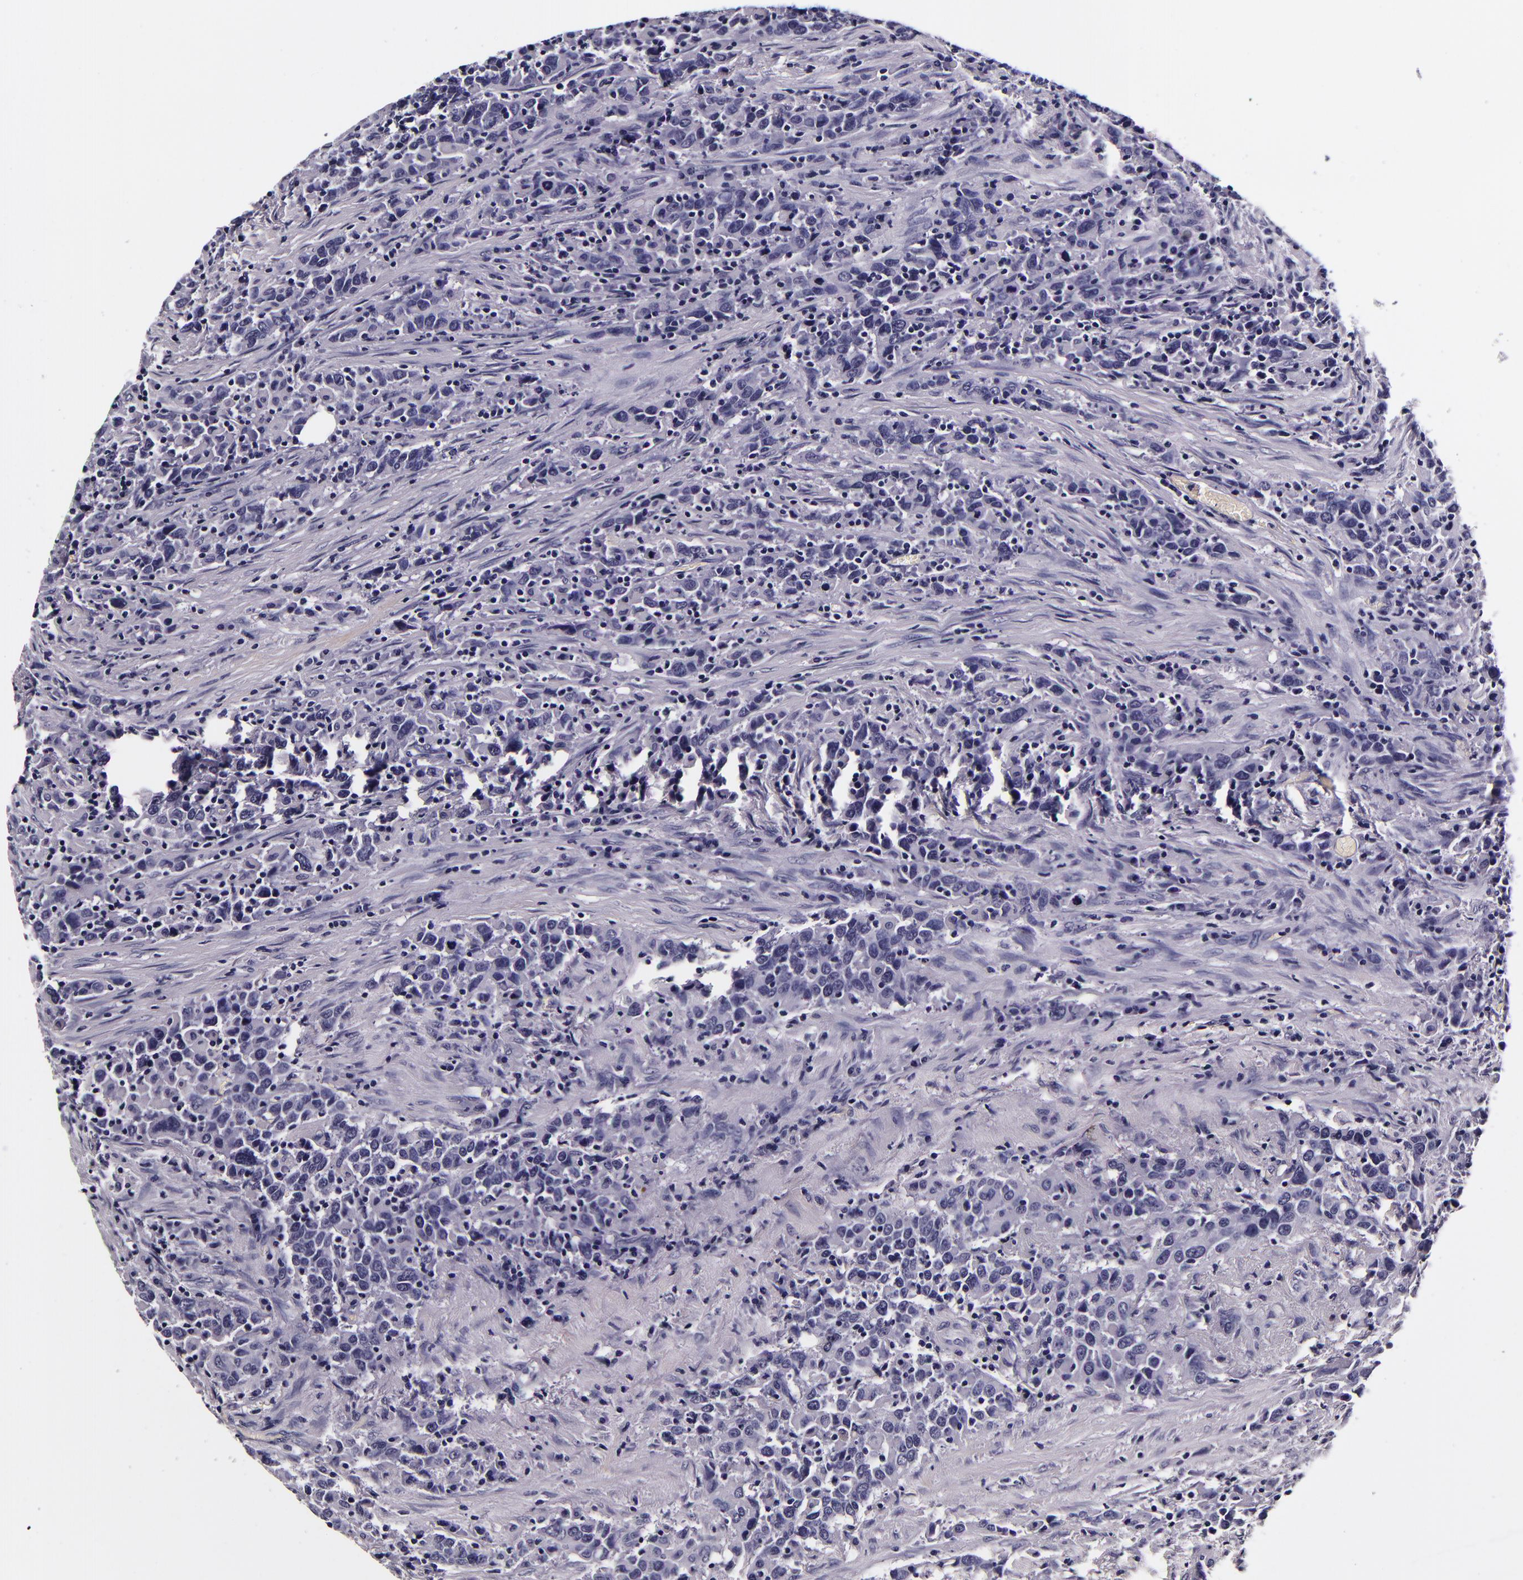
{"staining": {"intensity": "negative", "quantity": "none", "location": "none"}, "tissue": "urothelial cancer", "cell_type": "Tumor cells", "image_type": "cancer", "snomed": [{"axis": "morphology", "description": "Urothelial carcinoma, High grade"}, {"axis": "topography", "description": "Urinary bladder"}], "caption": "Protein analysis of urothelial cancer demonstrates no significant positivity in tumor cells.", "gene": "FBN1", "patient": {"sex": "male", "age": 61}}